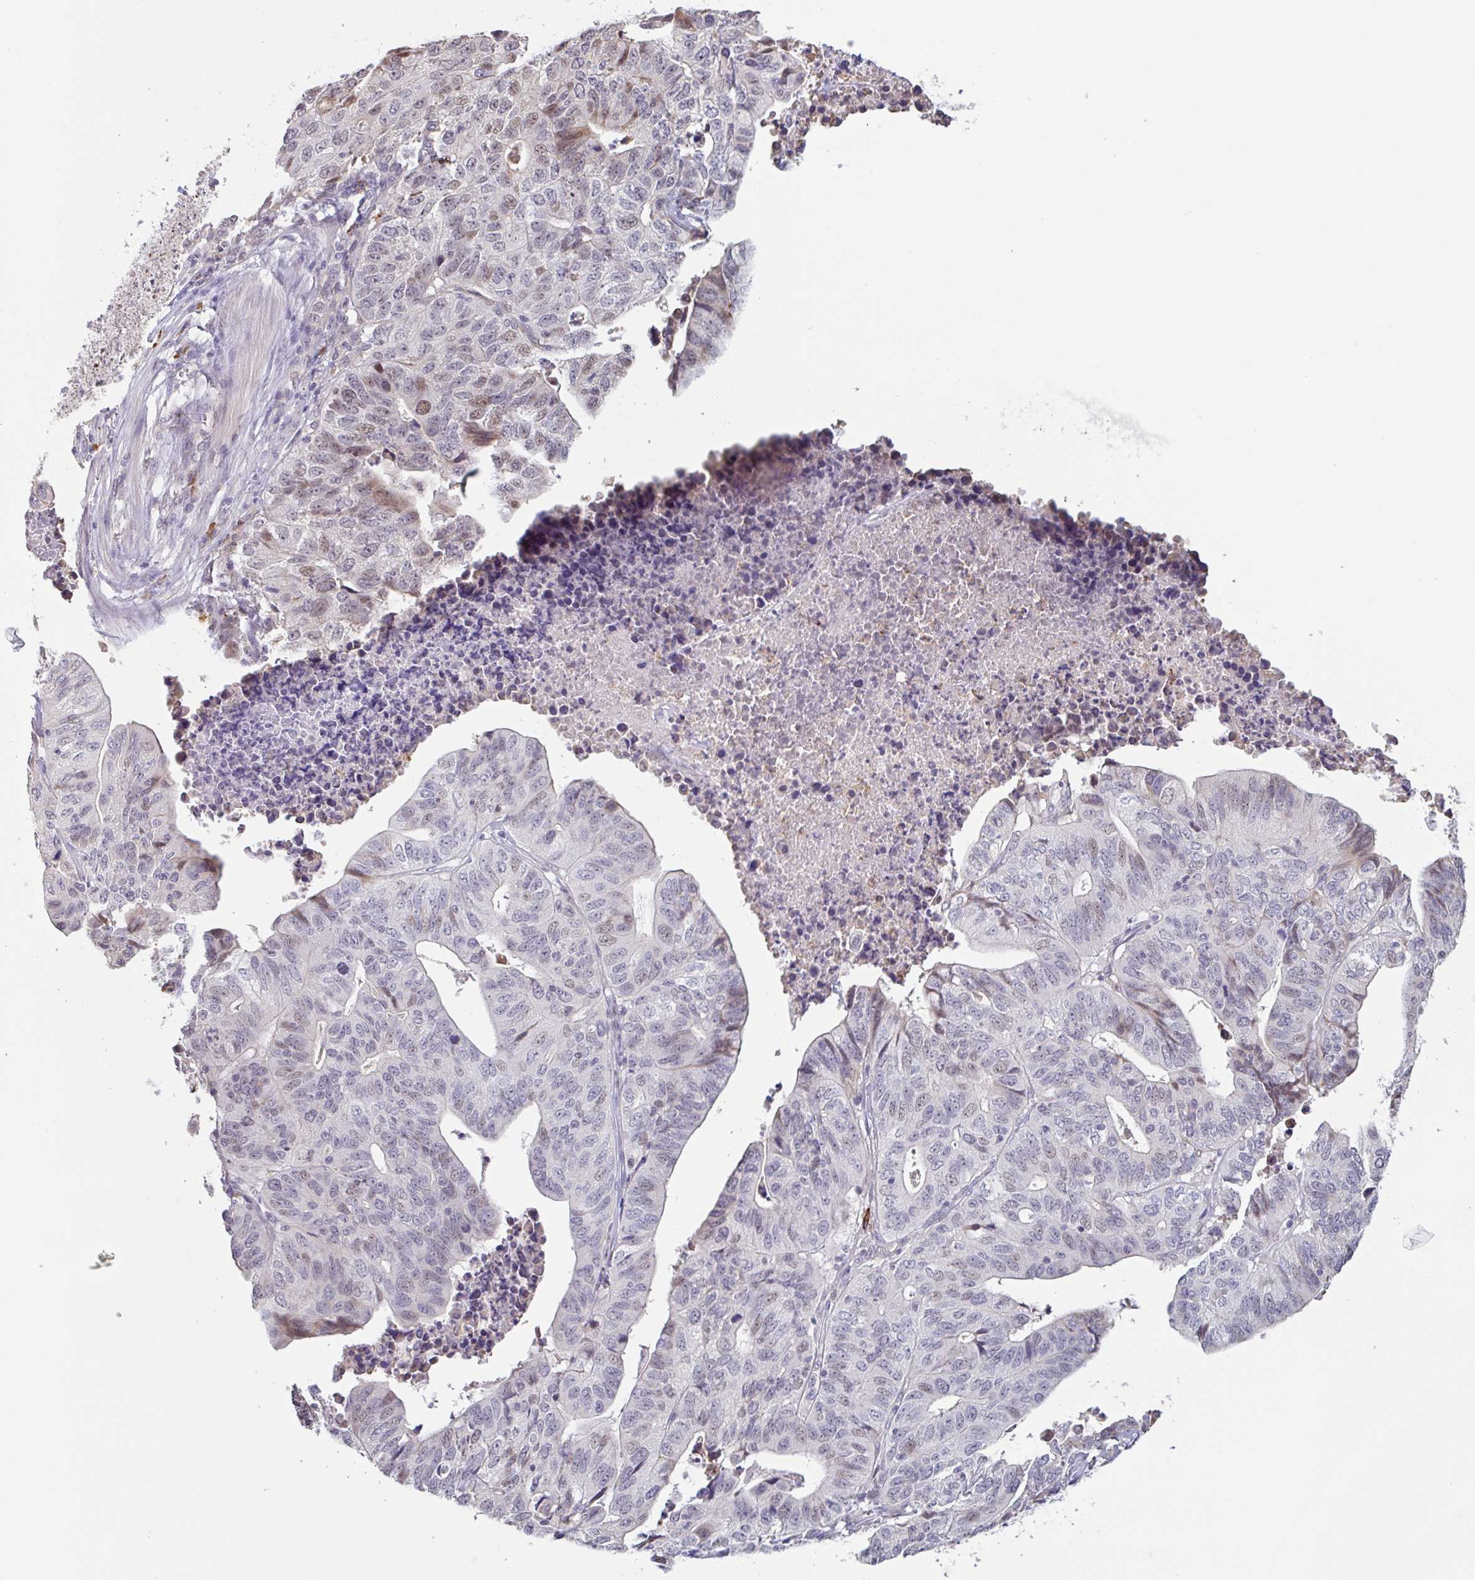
{"staining": {"intensity": "weak", "quantity": "<25%", "location": "nuclear"}, "tissue": "stomach cancer", "cell_type": "Tumor cells", "image_type": "cancer", "snomed": [{"axis": "morphology", "description": "Adenocarcinoma, NOS"}, {"axis": "topography", "description": "Stomach, upper"}], "caption": "Tumor cells are negative for protein expression in human stomach cancer (adenocarcinoma). (Brightfield microscopy of DAB IHC at high magnification).", "gene": "TAF1D", "patient": {"sex": "female", "age": 67}}